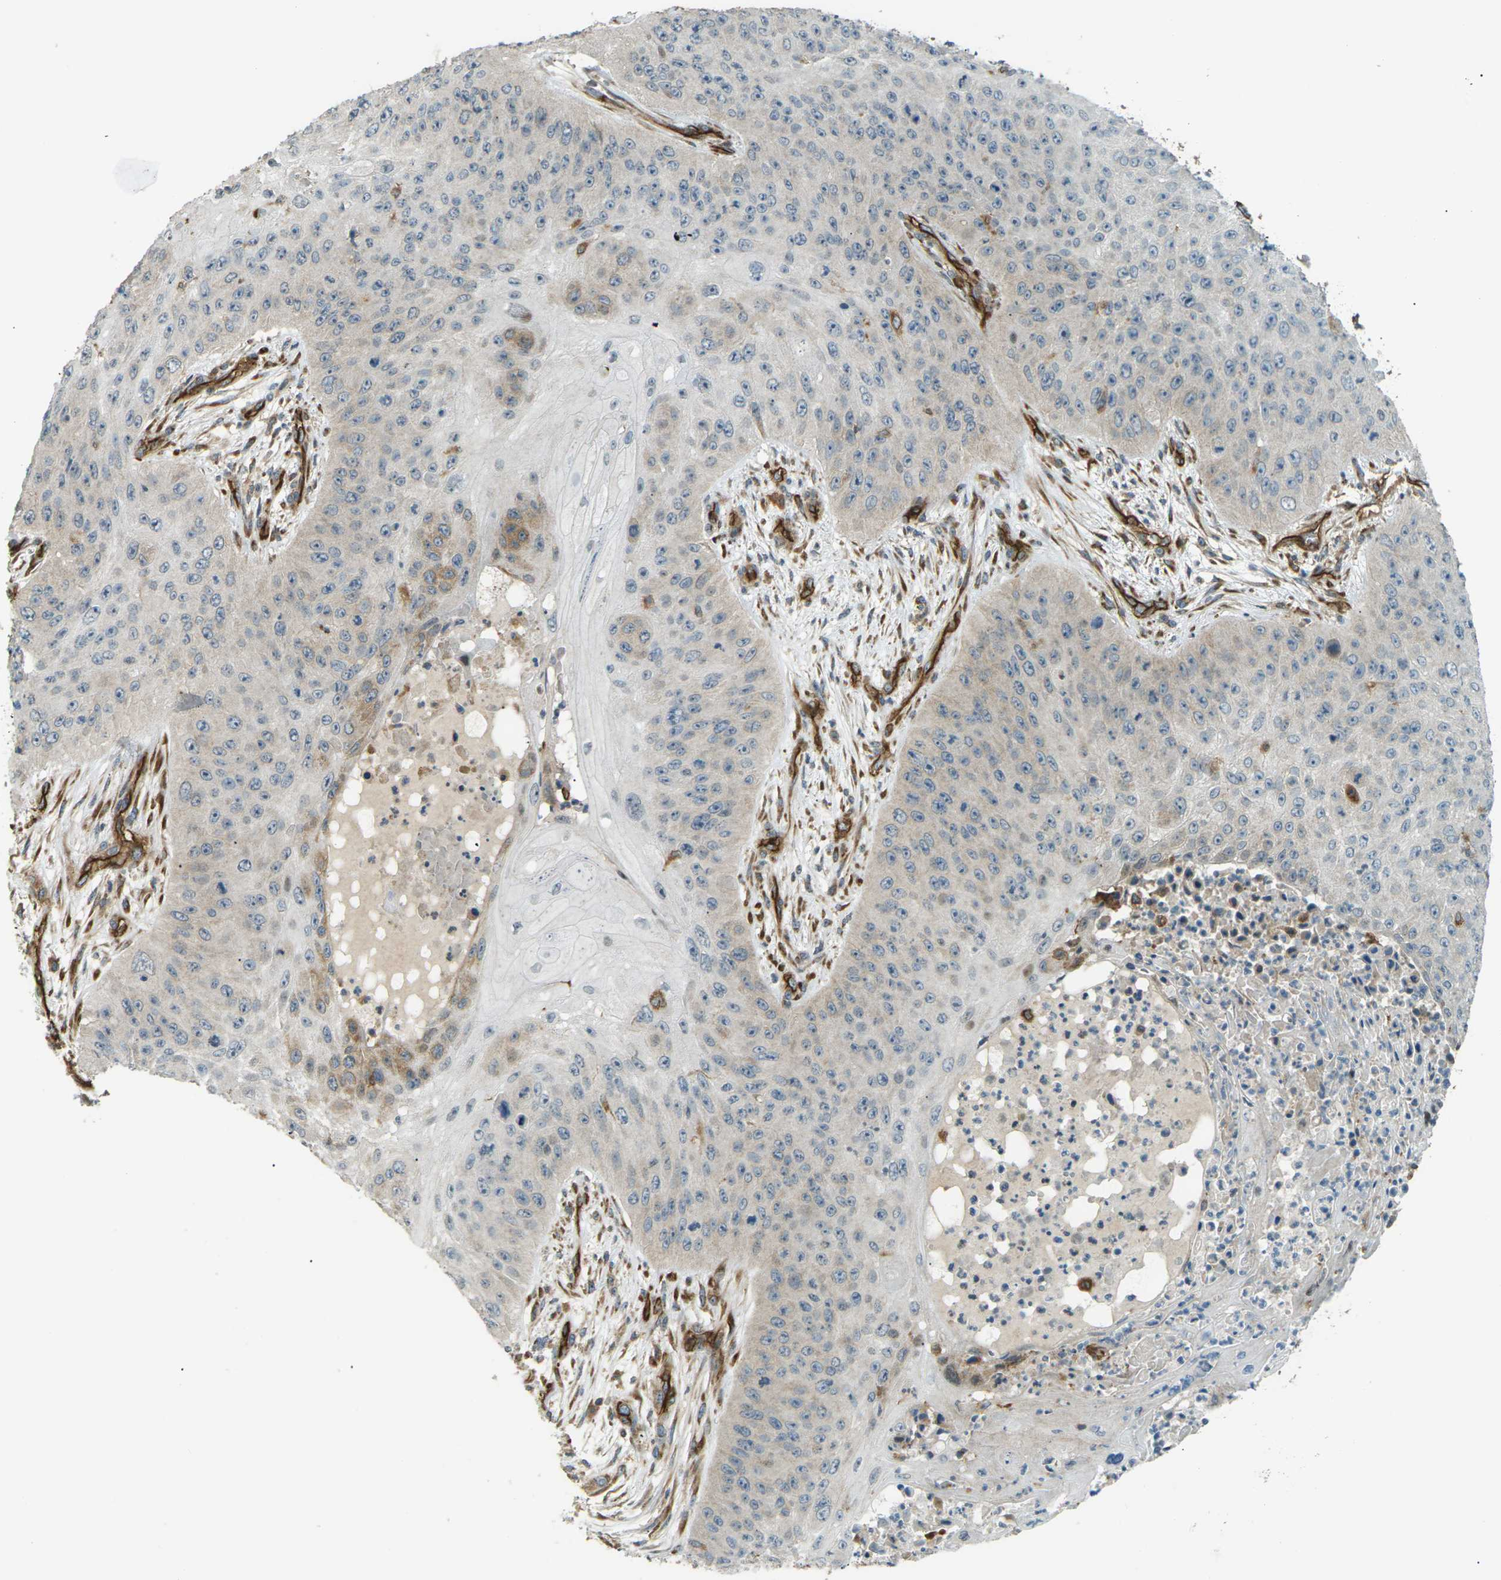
{"staining": {"intensity": "moderate", "quantity": "<25%", "location": "cytoplasmic/membranous"}, "tissue": "skin cancer", "cell_type": "Tumor cells", "image_type": "cancer", "snomed": [{"axis": "morphology", "description": "Squamous cell carcinoma, NOS"}, {"axis": "topography", "description": "Skin"}], "caption": "This photomicrograph shows immunohistochemistry (IHC) staining of human skin squamous cell carcinoma, with low moderate cytoplasmic/membranous staining in about <25% of tumor cells.", "gene": "S1PR1", "patient": {"sex": "female", "age": 80}}